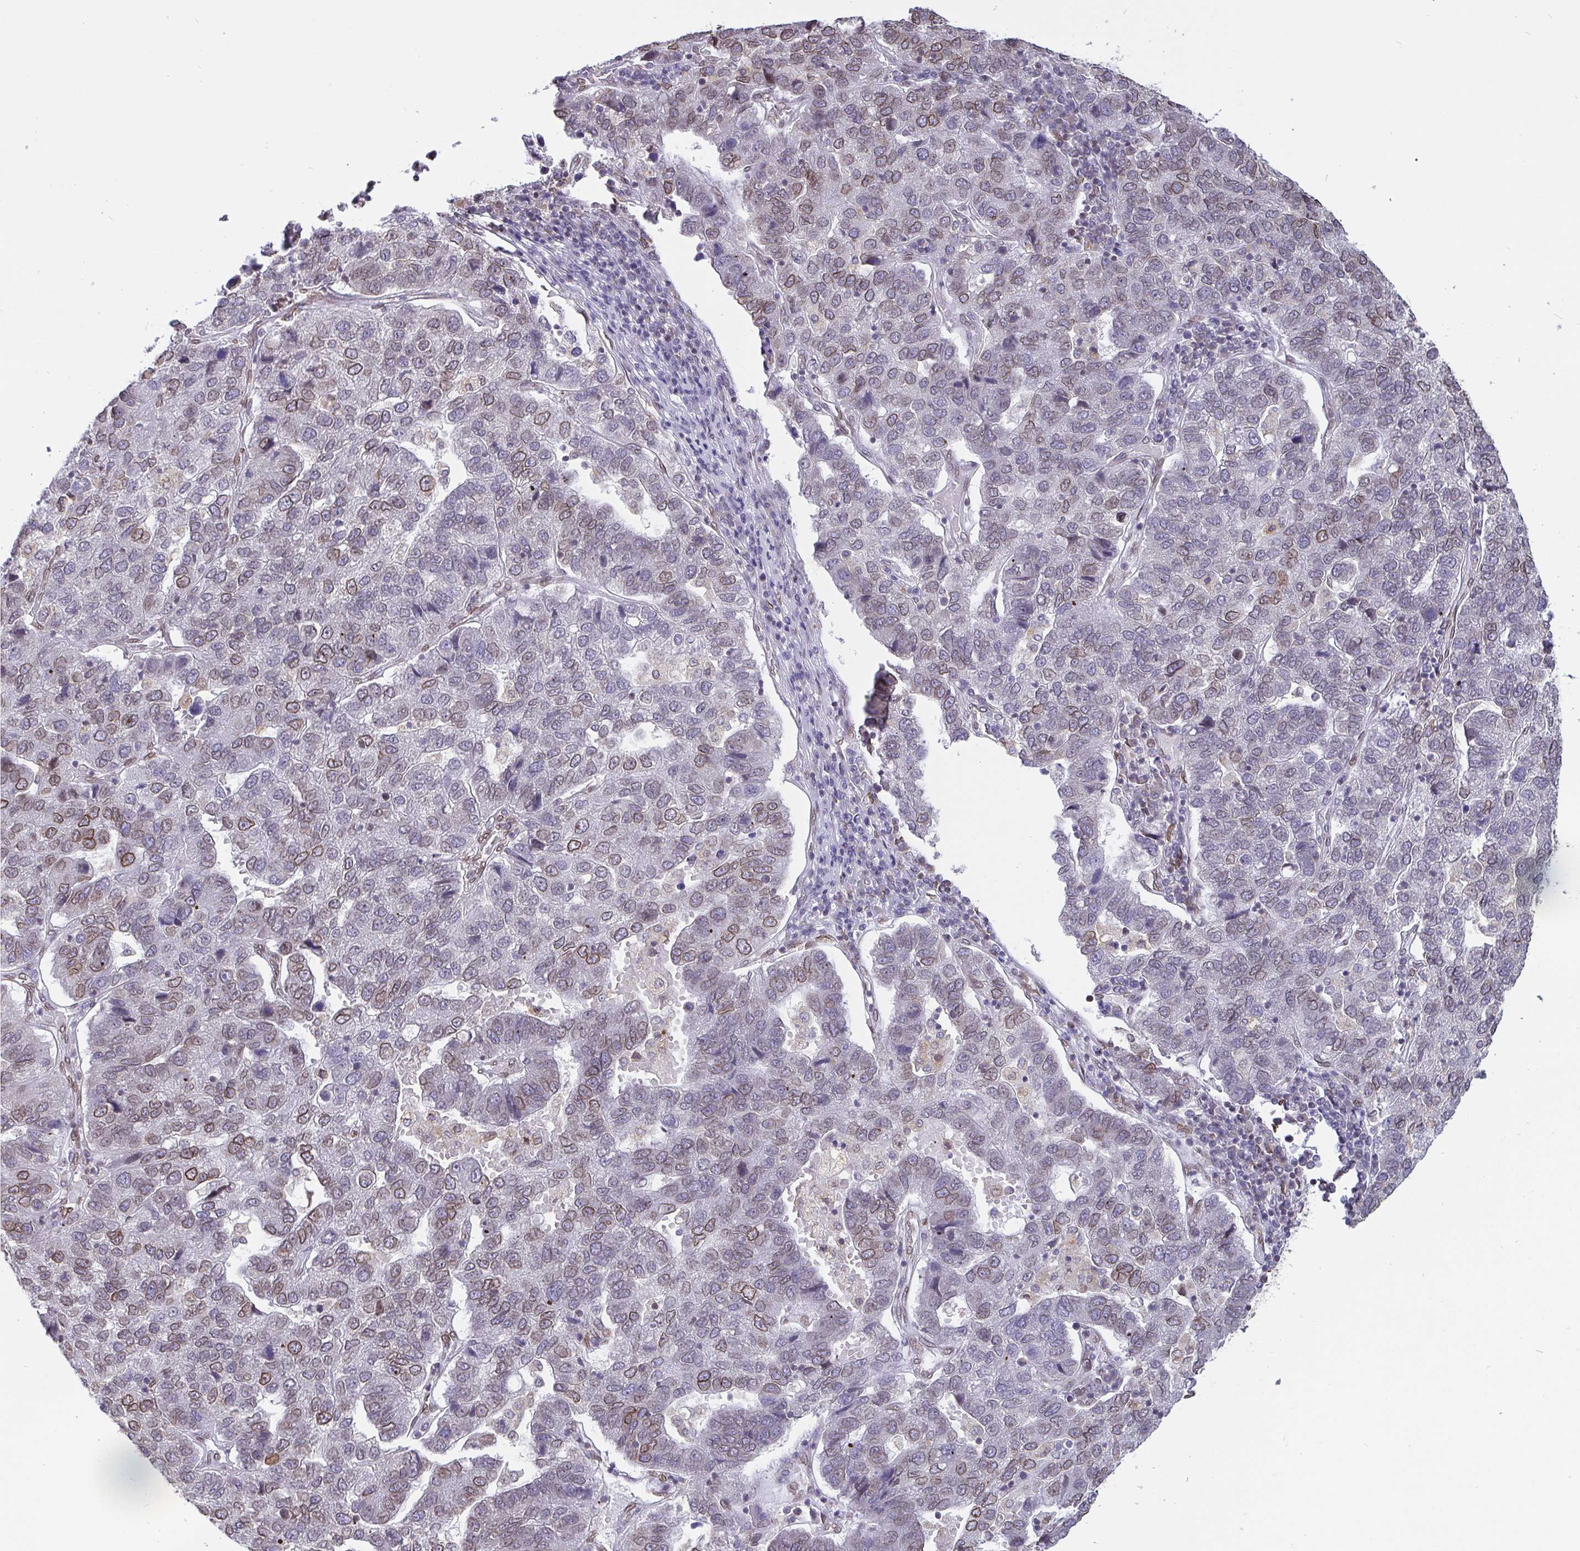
{"staining": {"intensity": "moderate", "quantity": "<25%", "location": "cytoplasmic/membranous,nuclear"}, "tissue": "pancreatic cancer", "cell_type": "Tumor cells", "image_type": "cancer", "snomed": [{"axis": "morphology", "description": "Adenocarcinoma, NOS"}, {"axis": "topography", "description": "Pancreas"}], "caption": "High-power microscopy captured an IHC histopathology image of adenocarcinoma (pancreatic), revealing moderate cytoplasmic/membranous and nuclear staining in about <25% of tumor cells.", "gene": "EMD", "patient": {"sex": "female", "age": 61}}